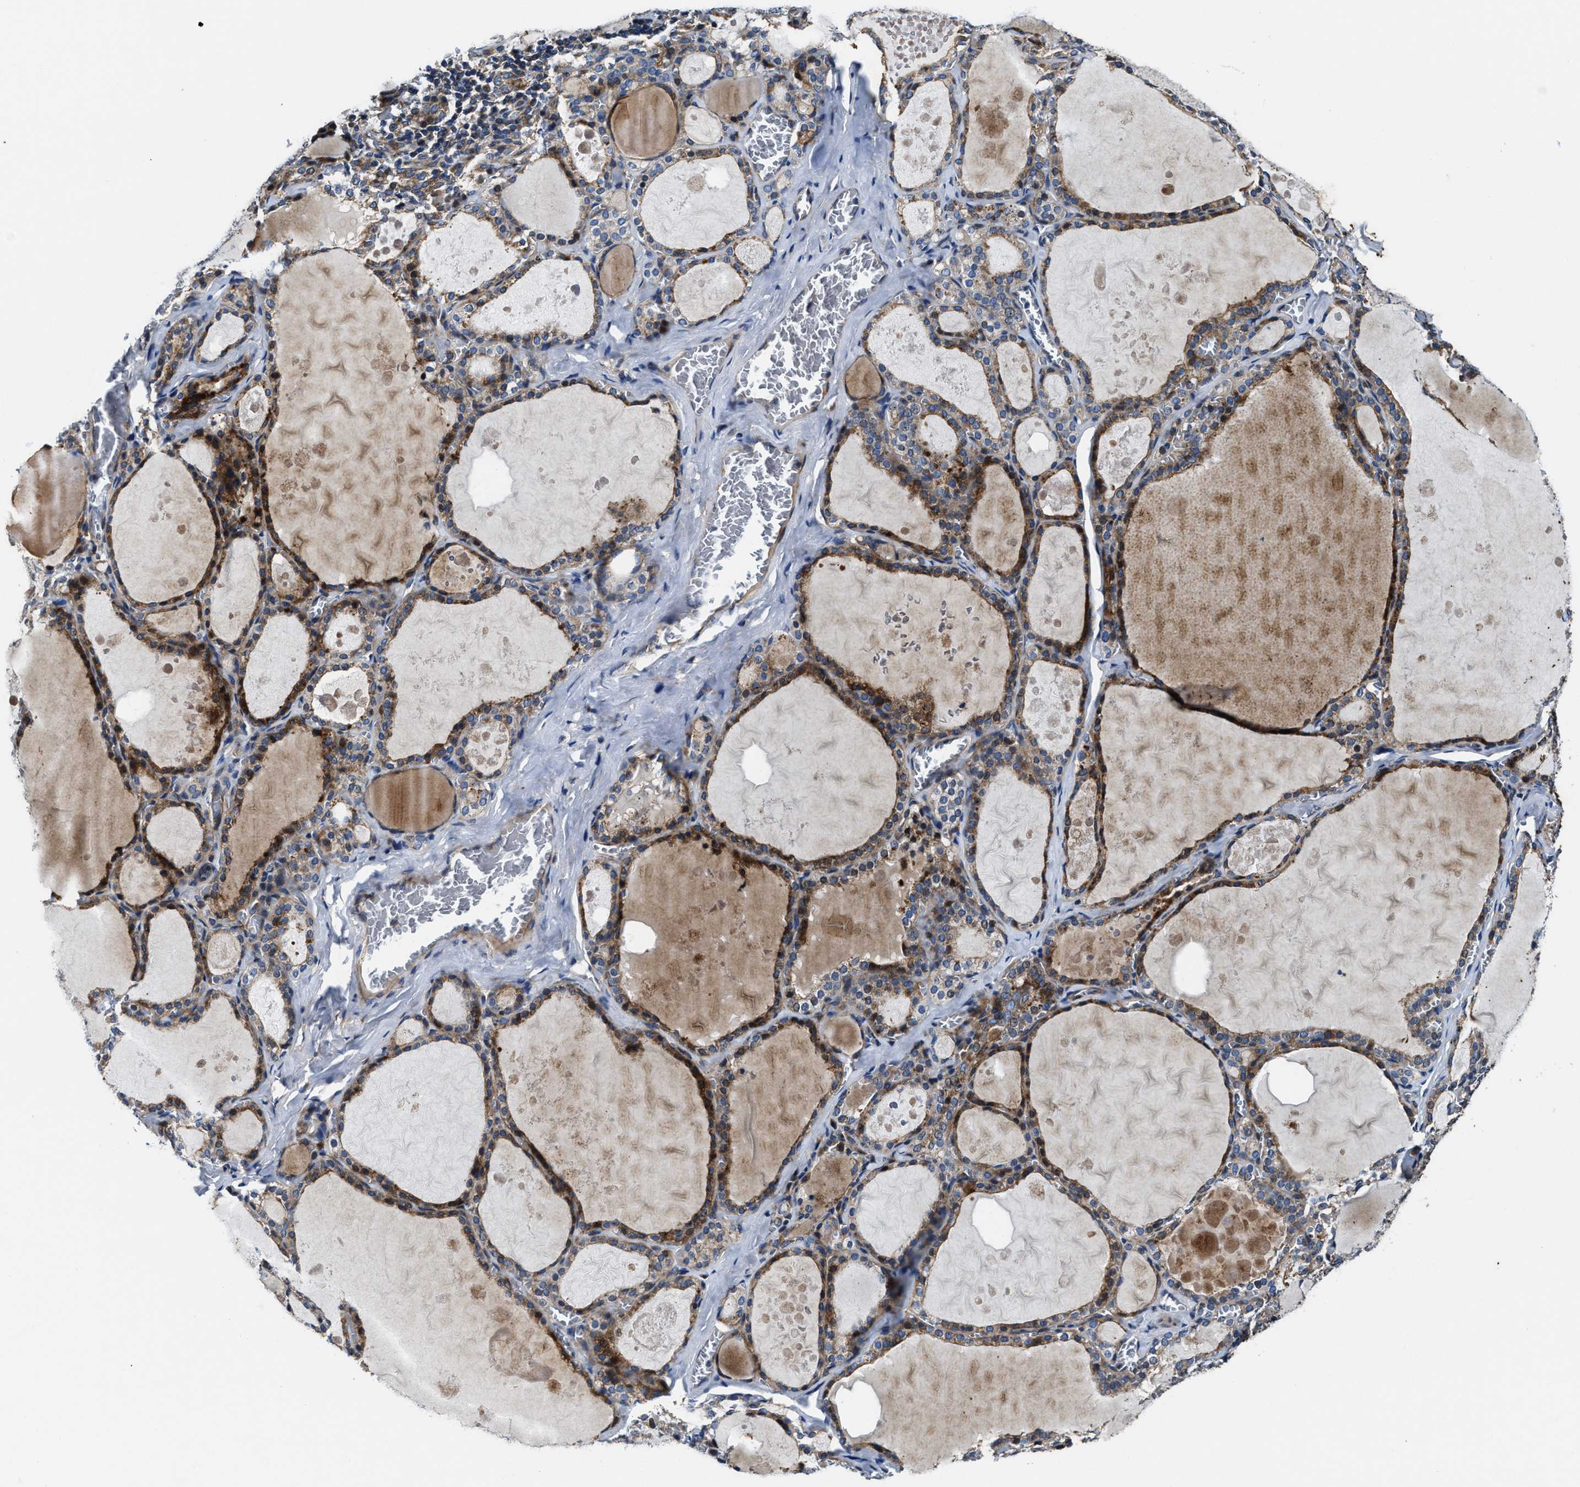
{"staining": {"intensity": "moderate", "quantity": ">75%", "location": "cytoplasmic/membranous"}, "tissue": "thyroid gland", "cell_type": "Glandular cells", "image_type": "normal", "snomed": [{"axis": "morphology", "description": "Normal tissue, NOS"}, {"axis": "topography", "description": "Thyroid gland"}], "caption": "Thyroid gland was stained to show a protein in brown. There is medium levels of moderate cytoplasmic/membranous positivity in about >75% of glandular cells. Immunohistochemistry stains the protein in brown and the nuclei are stained blue.", "gene": "PTAR1", "patient": {"sex": "male", "age": 56}}